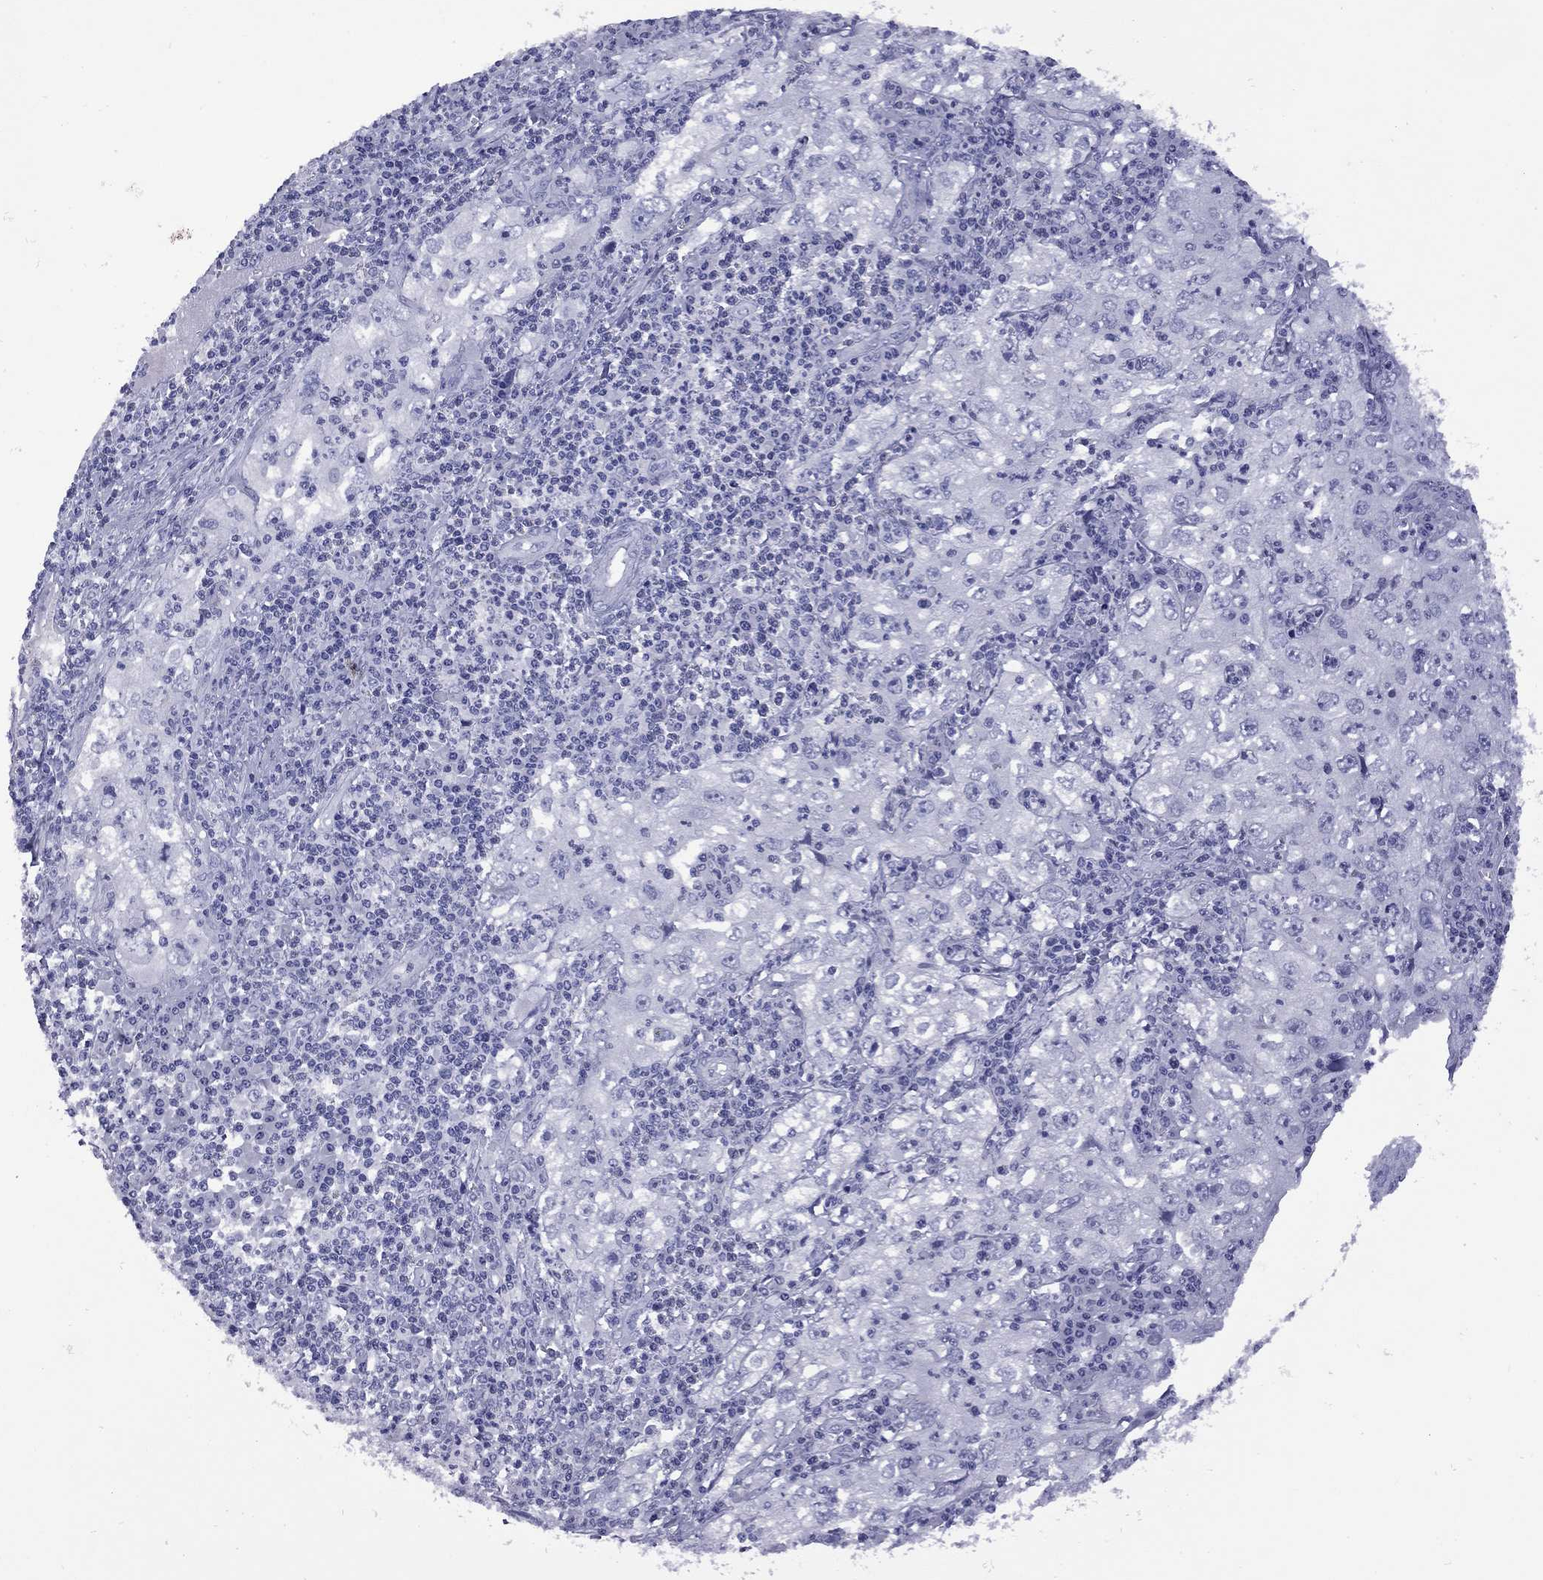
{"staining": {"intensity": "negative", "quantity": "none", "location": "none"}, "tissue": "cervical cancer", "cell_type": "Tumor cells", "image_type": "cancer", "snomed": [{"axis": "morphology", "description": "Squamous cell carcinoma, NOS"}, {"axis": "topography", "description": "Cervix"}], "caption": "Squamous cell carcinoma (cervical) was stained to show a protein in brown. There is no significant expression in tumor cells. Nuclei are stained in blue.", "gene": "EPPIN", "patient": {"sex": "female", "age": 24}}